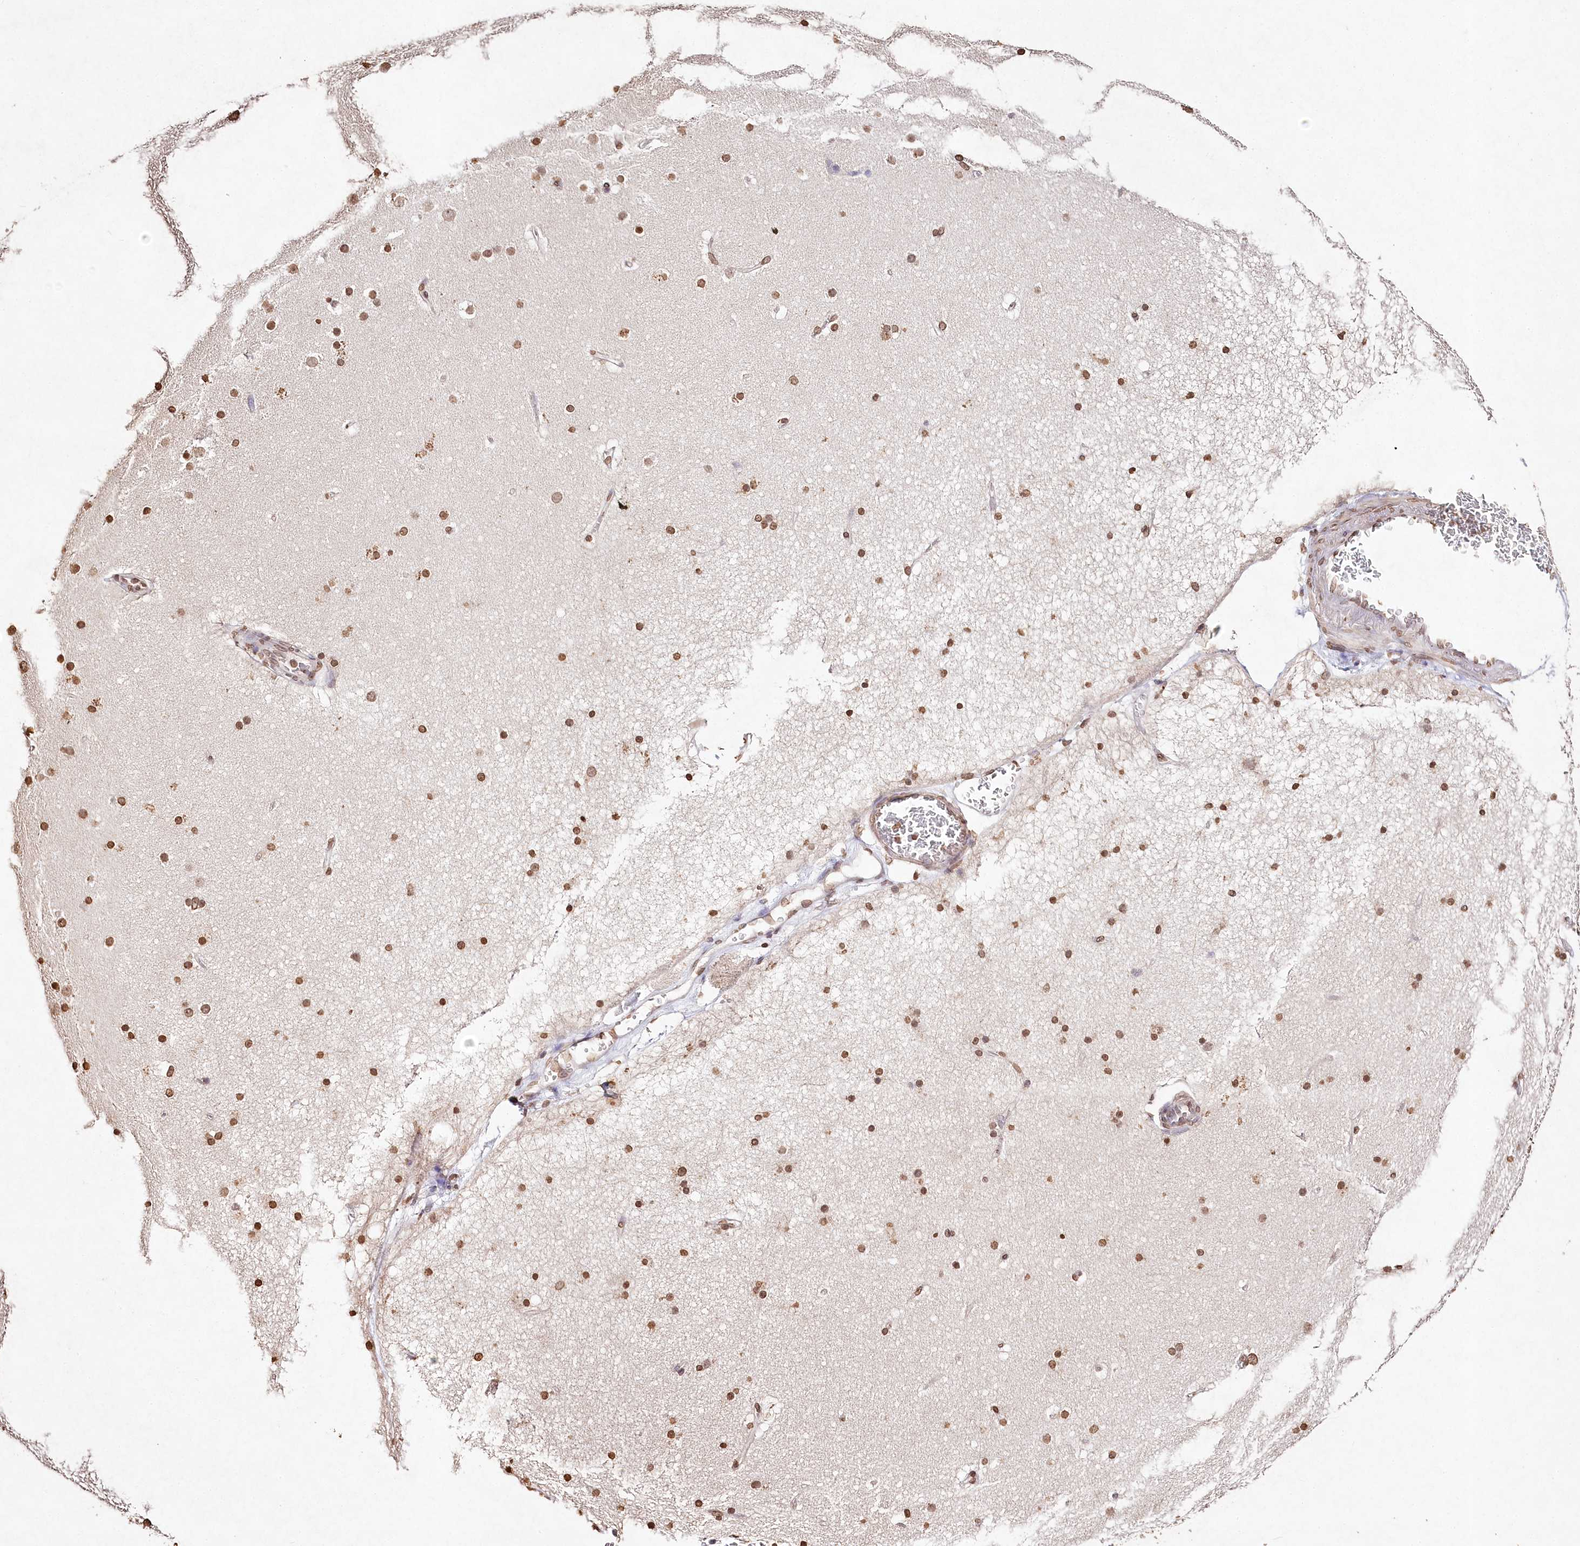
{"staining": {"intensity": "moderate", "quantity": ">75%", "location": "cytoplasmic/membranous"}, "tissue": "cerebral cortex", "cell_type": "Endothelial cells", "image_type": "normal", "snomed": [{"axis": "morphology", "description": "Normal tissue, NOS"}, {"axis": "topography", "description": "Cerebral cortex"}], "caption": "Normal cerebral cortex demonstrates moderate cytoplasmic/membranous staining in about >75% of endothelial cells, visualized by immunohistochemistry.", "gene": "DMXL1", "patient": {"sex": "male", "age": 57}}